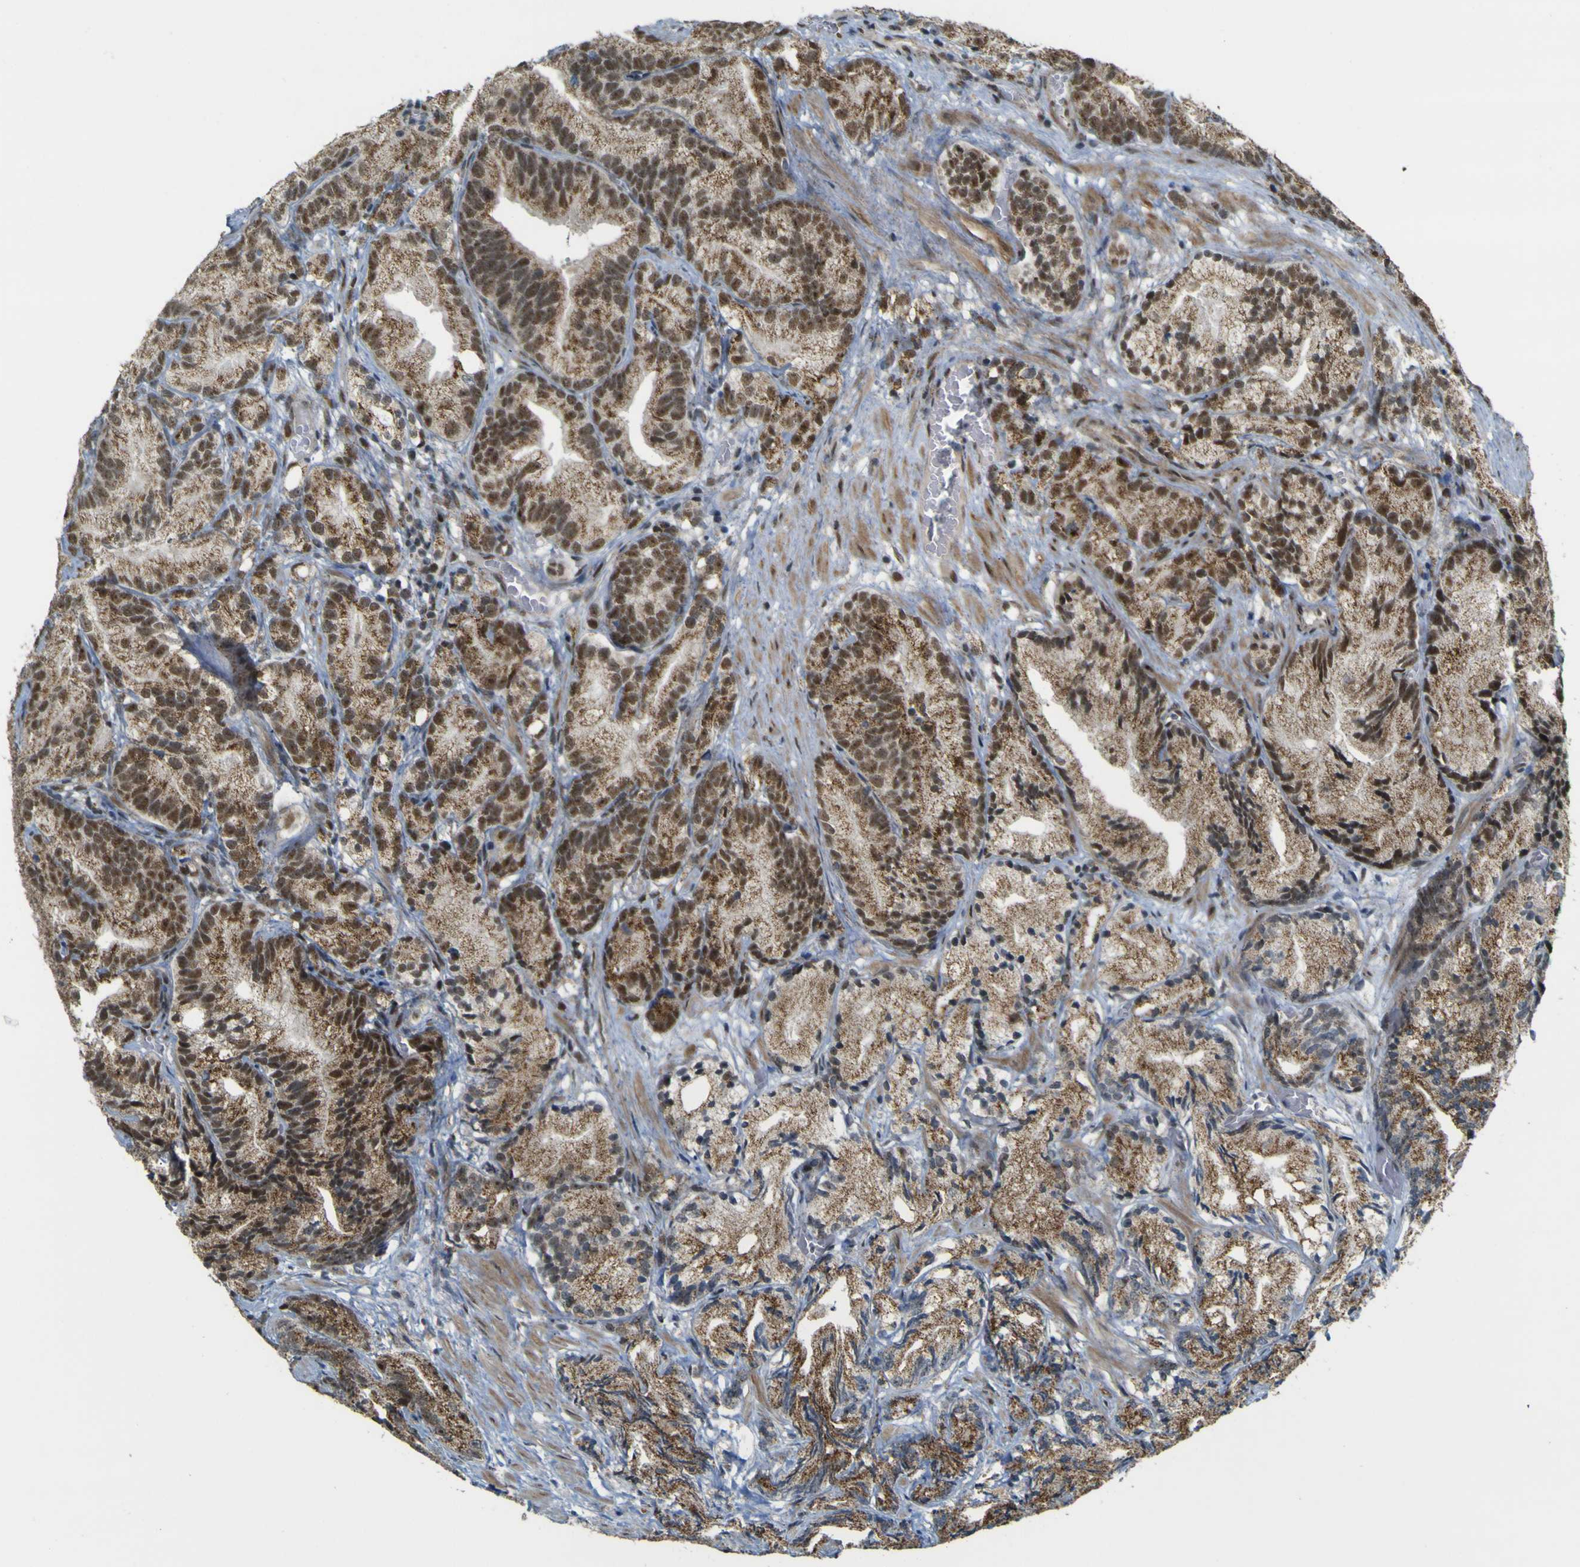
{"staining": {"intensity": "strong", "quantity": ">75%", "location": "cytoplasmic/membranous,nuclear"}, "tissue": "prostate cancer", "cell_type": "Tumor cells", "image_type": "cancer", "snomed": [{"axis": "morphology", "description": "Adenocarcinoma, Low grade"}, {"axis": "topography", "description": "Prostate"}], "caption": "DAB (3,3'-diaminobenzidine) immunohistochemical staining of human prostate cancer (adenocarcinoma (low-grade)) shows strong cytoplasmic/membranous and nuclear protein expression in approximately >75% of tumor cells. Immunohistochemistry (ihc) stains the protein in brown and the nuclei are stained blue.", "gene": "ACBD5", "patient": {"sex": "male", "age": 89}}